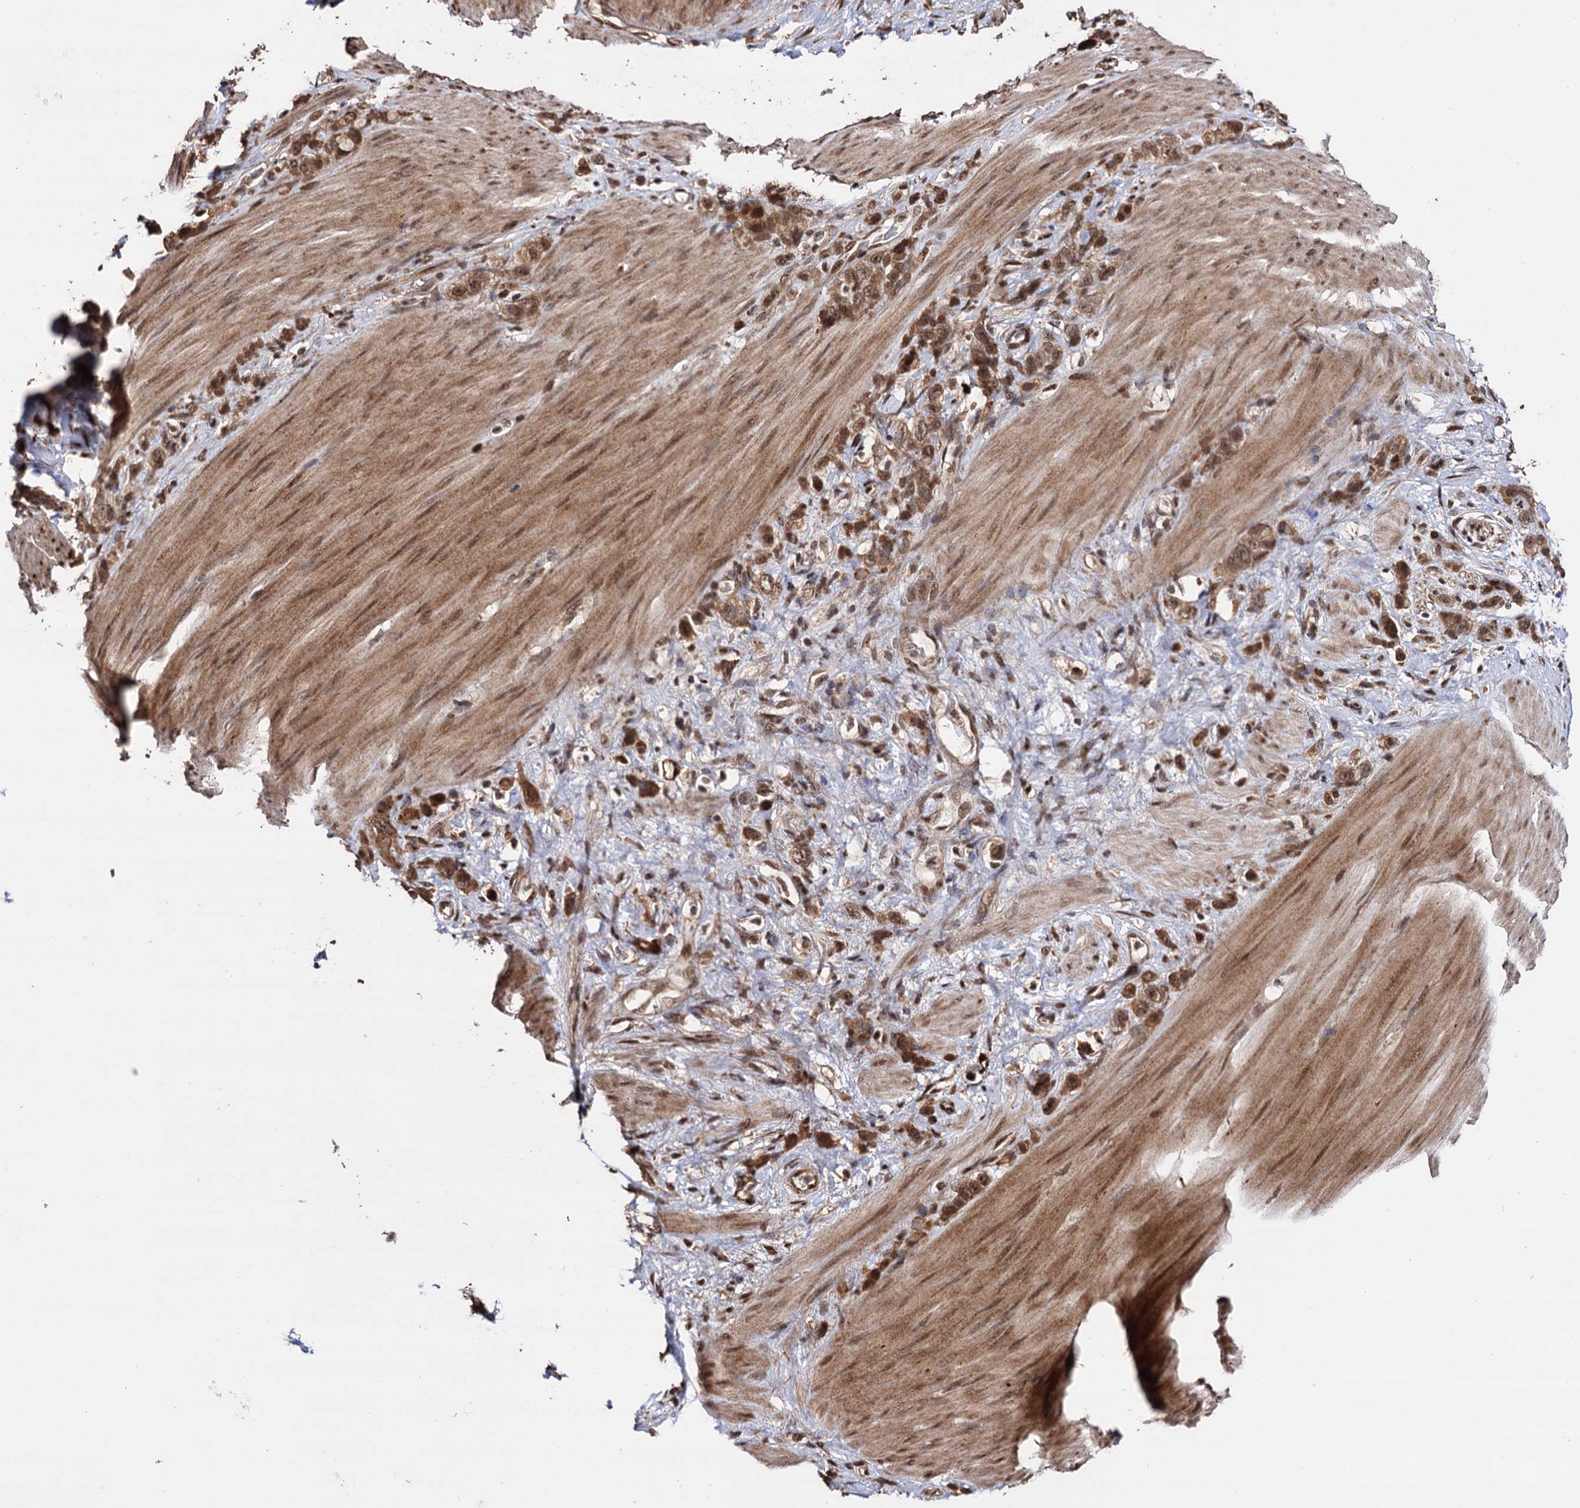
{"staining": {"intensity": "moderate", "quantity": ">75%", "location": "cytoplasmic/membranous,nuclear"}, "tissue": "stomach cancer", "cell_type": "Tumor cells", "image_type": "cancer", "snomed": [{"axis": "morphology", "description": "Adenocarcinoma, NOS"}, {"axis": "morphology", "description": "Adenocarcinoma, High grade"}, {"axis": "topography", "description": "Stomach, upper"}, {"axis": "topography", "description": "Stomach, lower"}], "caption": "A medium amount of moderate cytoplasmic/membranous and nuclear expression is present in about >75% of tumor cells in stomach cancer tissue. The staining was performed using DAB (3,3'-diaminobenzidine) to visualize the protein expression in brown, while the nuclei were stained in blue with hematoxylin (Magnification: 20x).", "gene": "PIGB", "patient": {"sex": "female", "age": 65}}